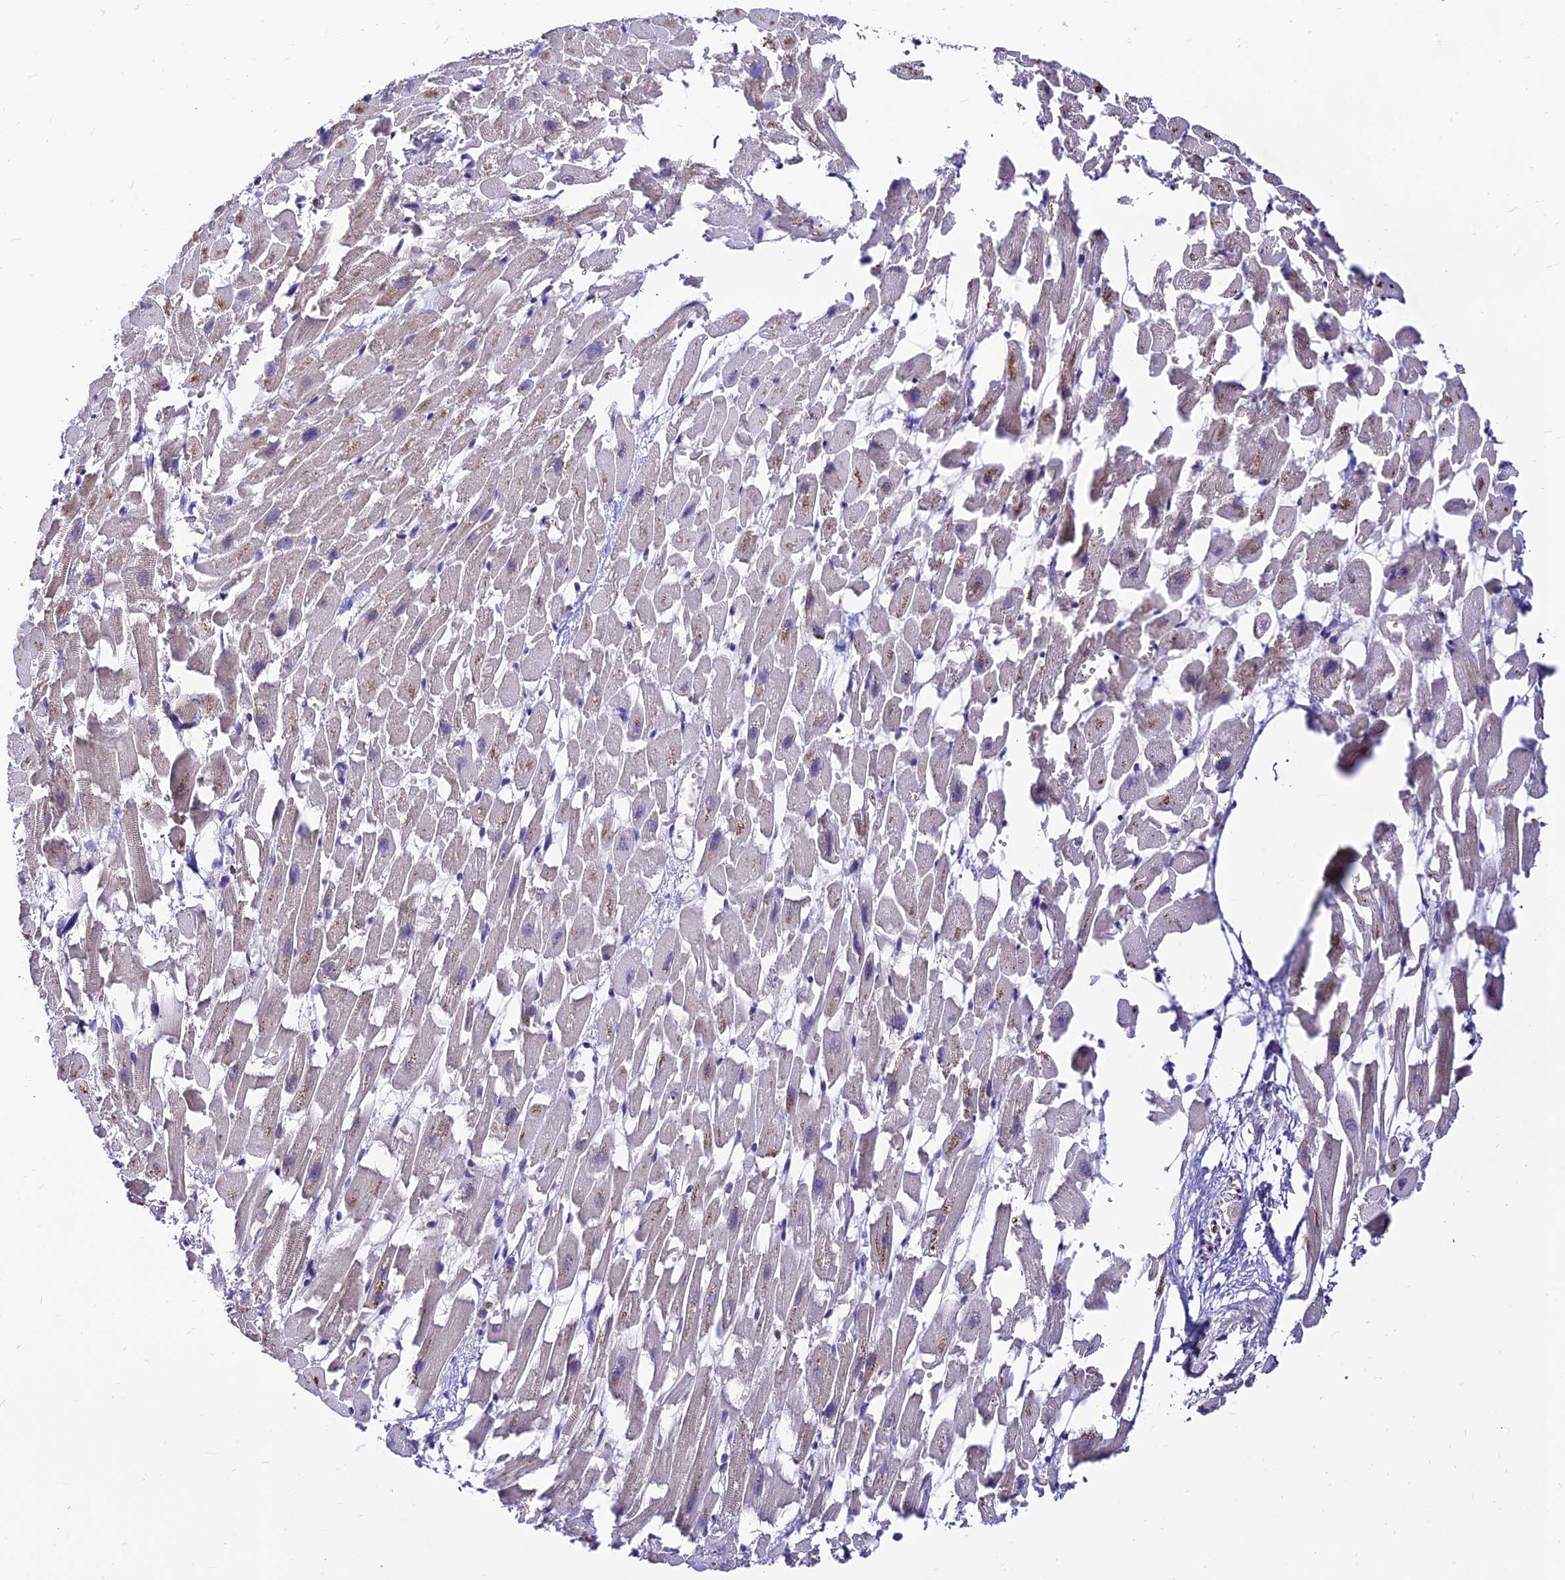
{"staining": {"intensity": "negative", "quantity": "none", "location": "none"}, "tissue": "heart muscle", "cell_type": "Cardiomyocytes", "image_type": "normal", "snomed": [{"axis": "morphology", "description": "Normal tissue, NOS"}, {"axis": "topography", "description": "Heart"}], "caption": "This is a image of immunohistochemistry (IHC) staining of unremarkable heart muscle, which shows no expression in cardiomyocytes.", "gene": "C6orf132", "patient": {"sex": "female", "age": 64}}